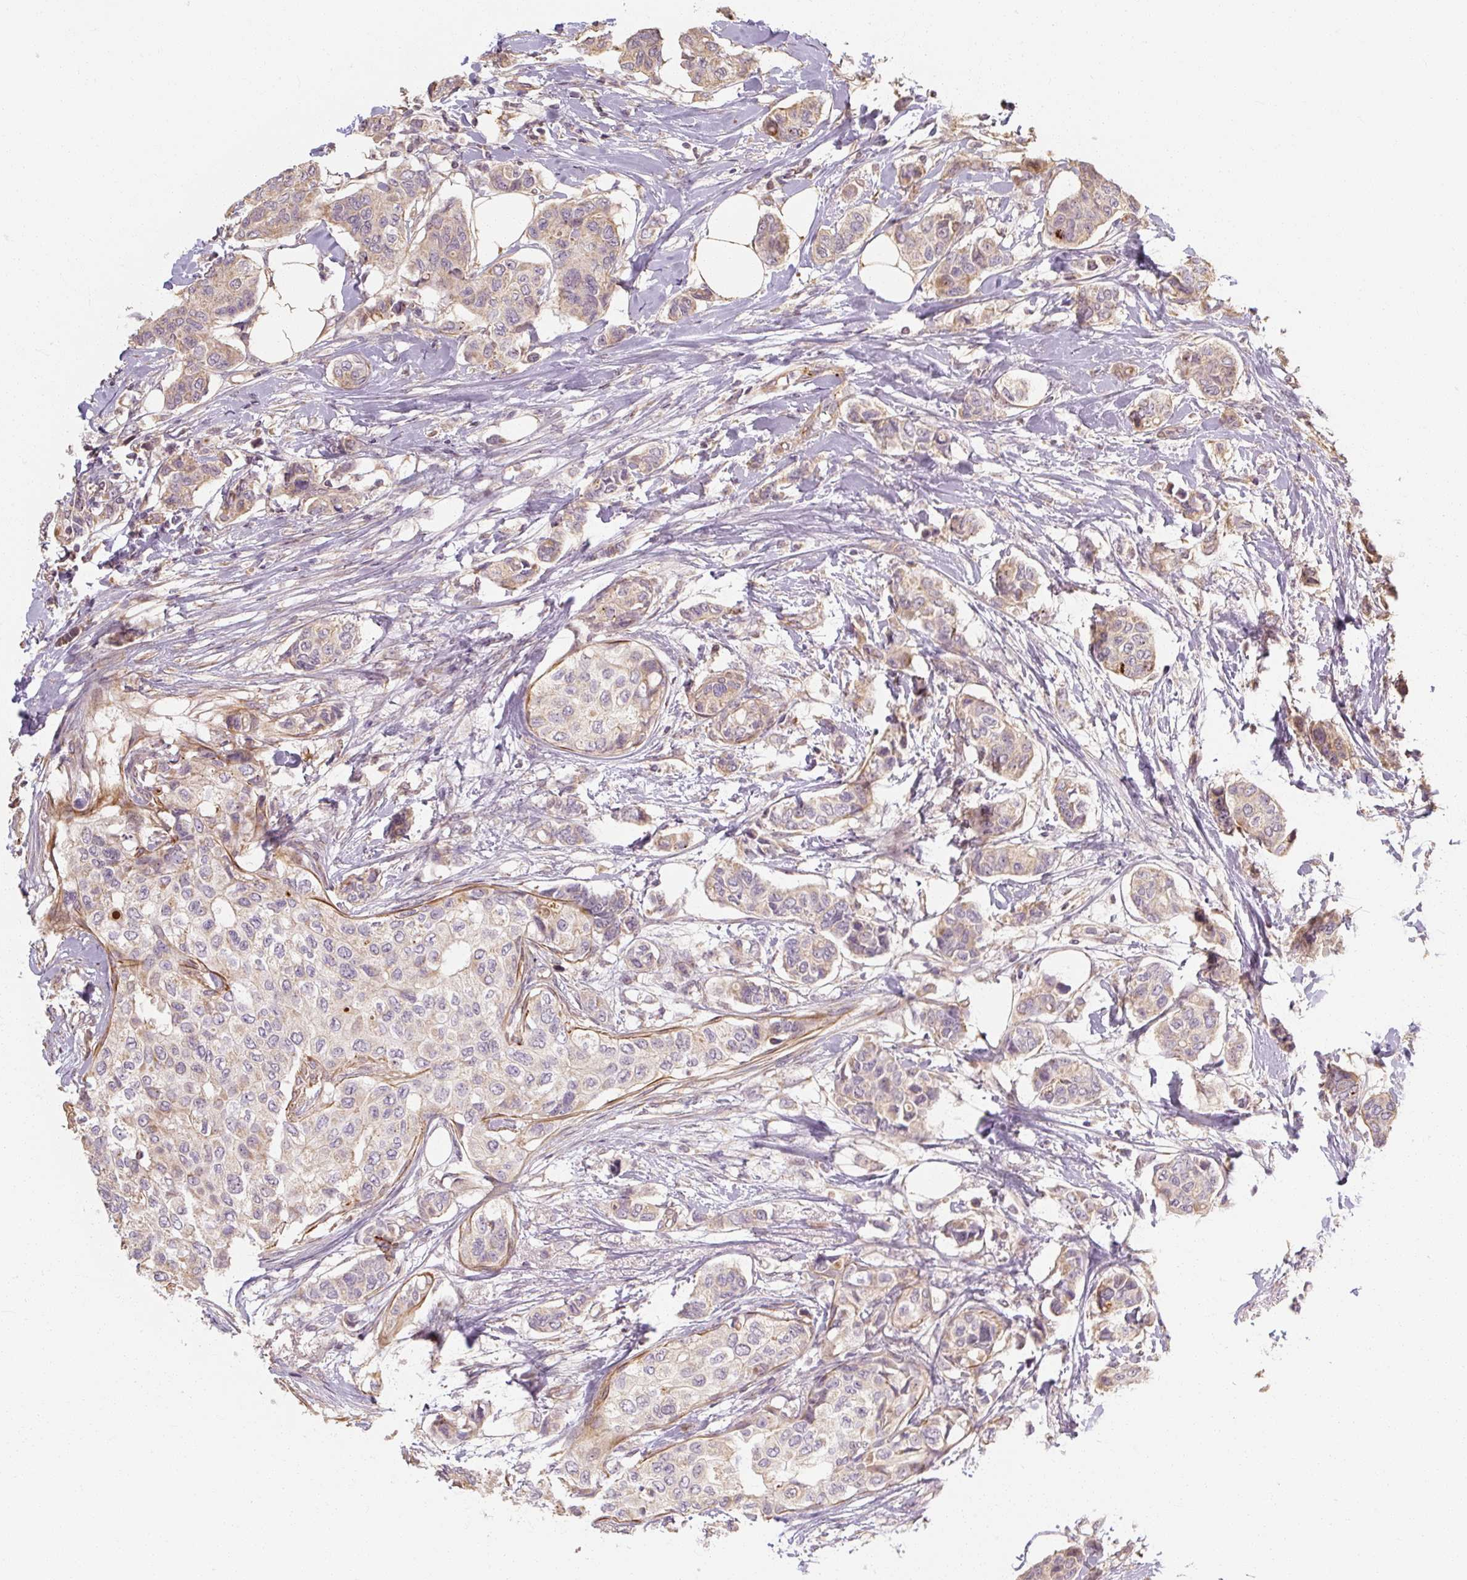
{"staining": {"intensity": "weak", "quantity": "25%-75%", "location": "cytoplasmic/membranous"}, "tissue": "breast cancer", "cell_type": "Tumor cells", "image_type": "cancer", "snomed": [{"axis": "morphology", "description": "Lobular carcinoma"}, {"axis": "topography", "description": "Breast"}], "caption": "Weak cytoplasmic/membranous protein staining is present in approximately 25%-75% of tumor cells in lobular carcinoma (breast).", "gene": "RB1CC1", "patient": {"sex": "female", "age": 51}}